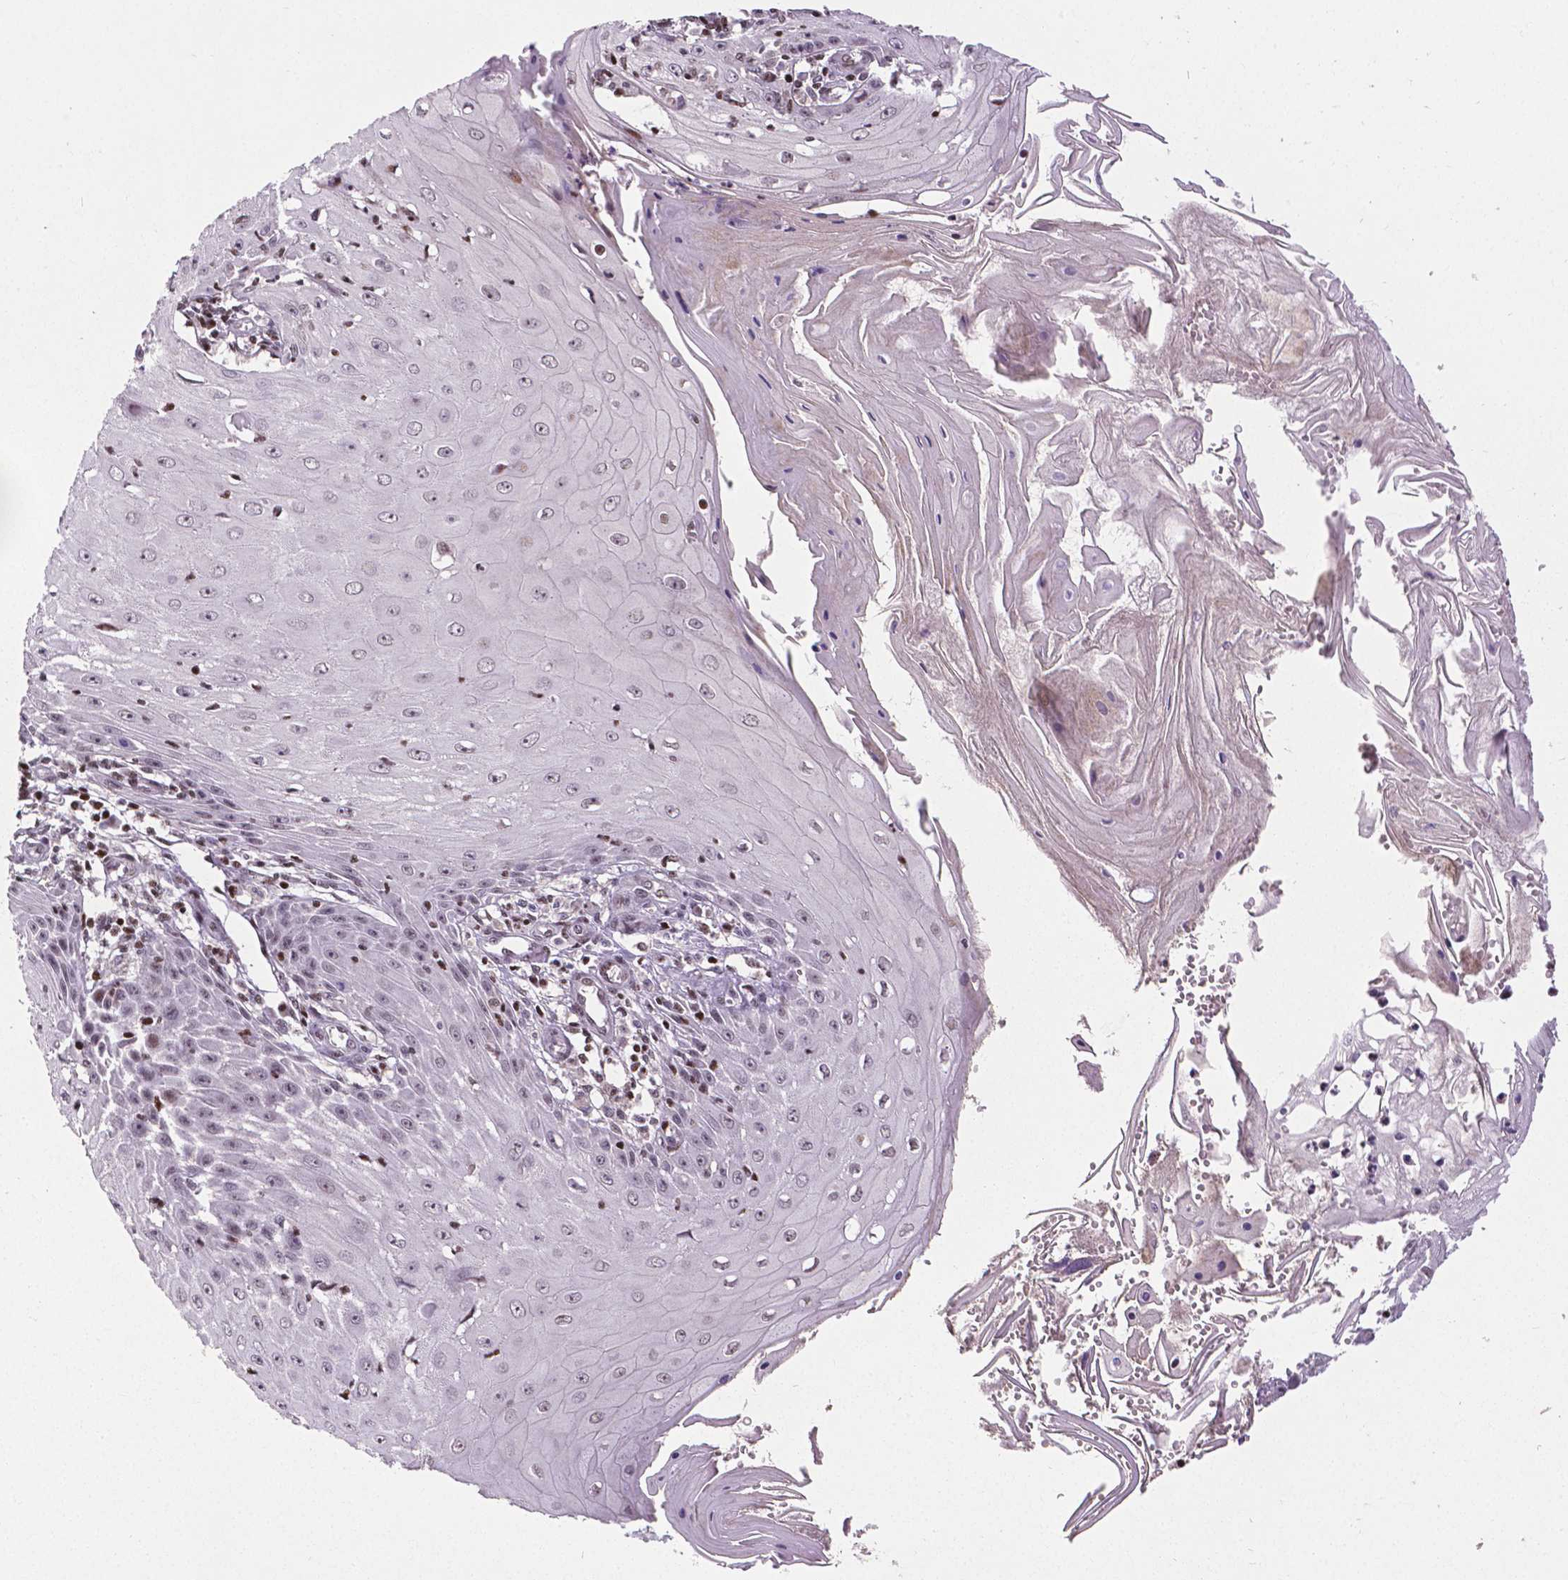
{"staining": {"intensity": "negative", "quantity": "none", "location": "none"}, "tissue": "skin cancer", "cell_type": "Tumor cells", "image_type": "cancer", "snomed": [{"axis": "morphology", "description": "Squamous cell carcinoma, NOS"}, {"axis": "topography", "description": "Skin"}], "caption": "The immunohistochemistry micrograph has no significant staining in tumor cells of skin squamous cell carcinoma tissue.", "gene": "CTCF", "patient": {"sex": "female", "age": 73}}